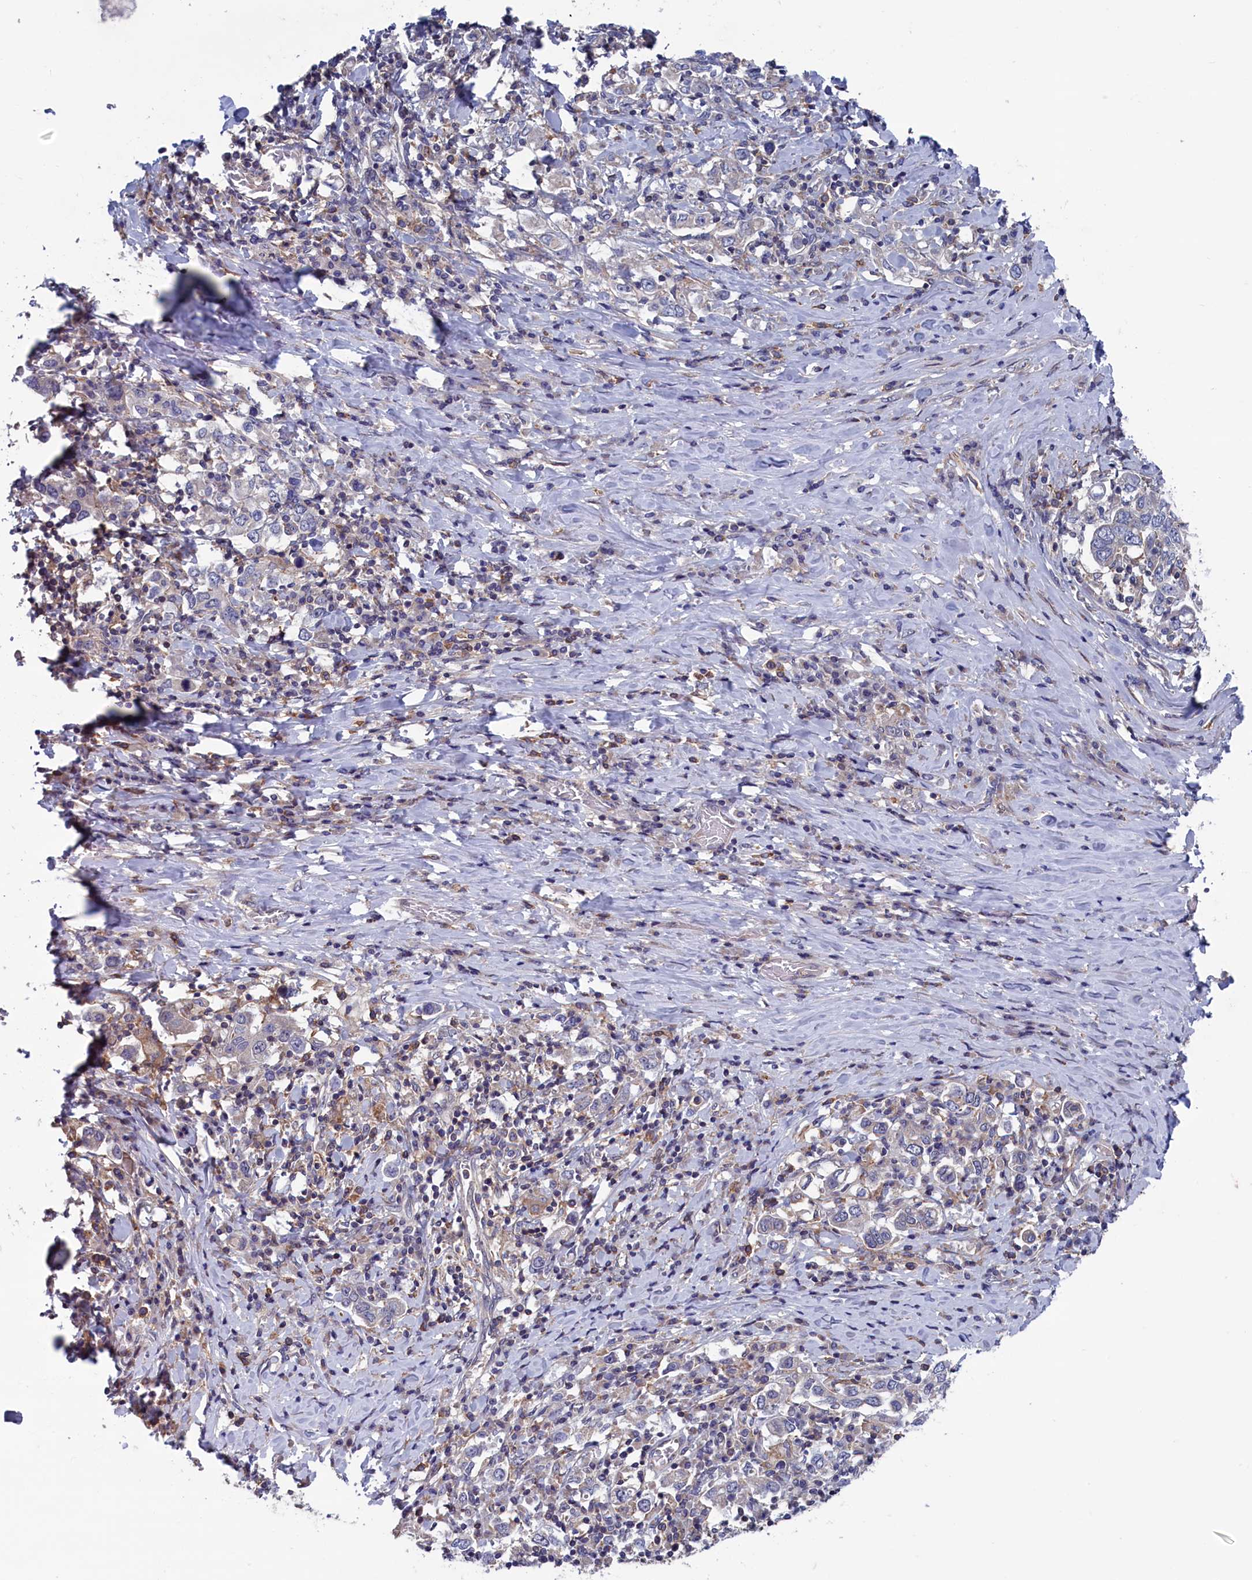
{"staining": {"intensity": "negative", "quantity": "none", "location": "none"}, "tissue": "stomach cancer", "cell_type": "Tumor cells", "image_type": "cancer", "snomed": [{"axis": "morphology", "description": "Adenocarcinoma, NOS"}, {"axis": "topography", "description": "Stomach, upper"}, {"axis": "topography", "description": "Stomach"}], "caption": "Tumor cells are negative for brown protein staining in stomach cancer (adenocarcinoma).", "gene": "SPATA13", "patient": {"sex": "male", "age": 62}}